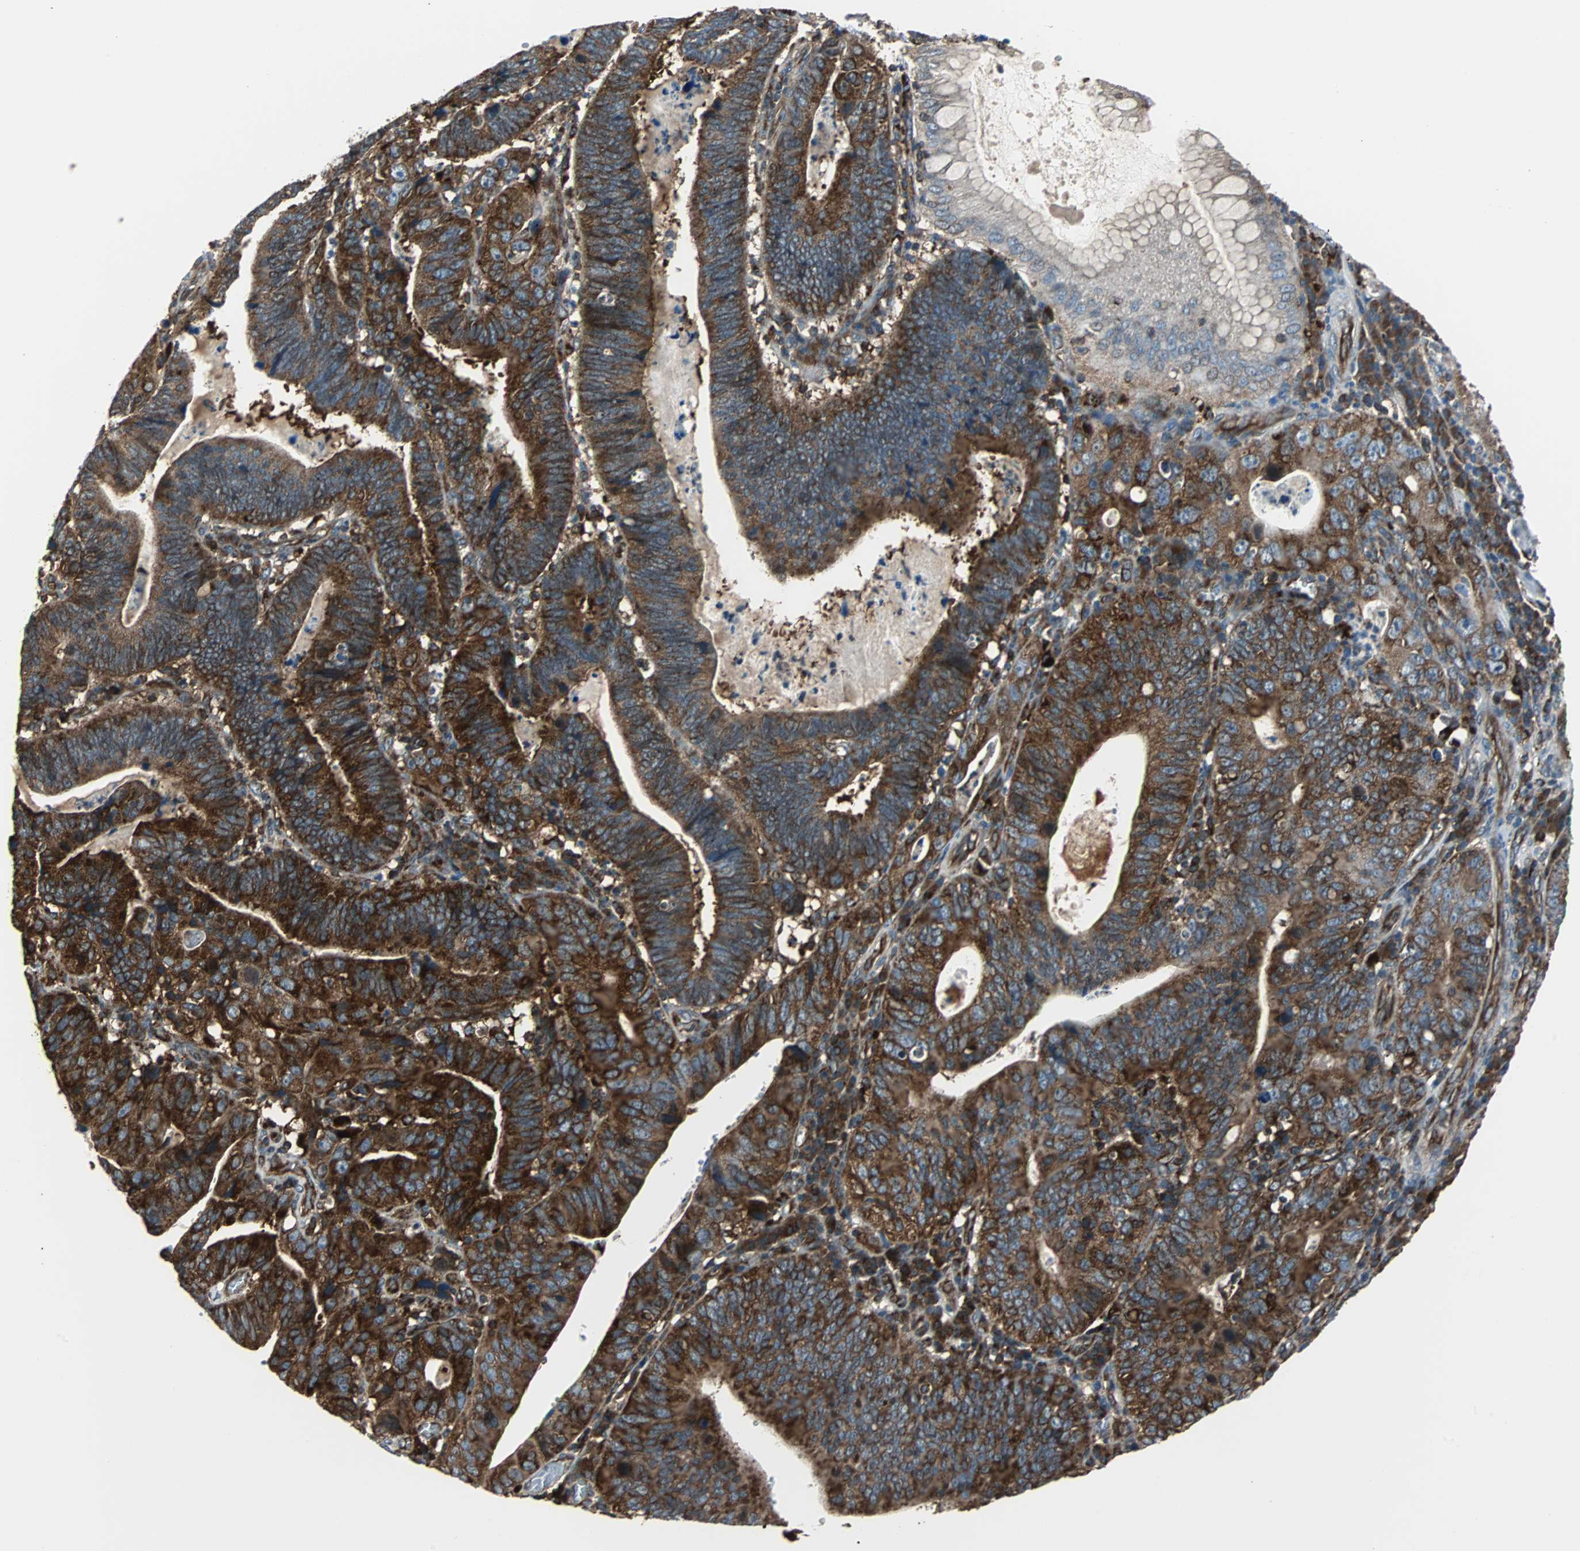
{"staining": {"intensity": "strong", "quantity": ">75%", "location": "cytoplasmic/membranous"}, "tissue": "stomach cancer", "cell_type": "Tumor cells", "image_type": "cancer", "snomed": [{"axis": "morphology", "description": "Adenocarcinoma, NOS"}, {"axis": "topography", "description": "Stomach"}], "caption": "Immunohistochemistry histopathology image of neoplastic tissue: human stomach cancer stained using immunohistochemistry reveals high levels of strong protein expression localized specifically in the cytoplasmic/membranous of tumor cells, appearing as a cytoplasmic/membranous brown color.", "gene": "RELA", "patient": {"sex": "male", "age": 59}}